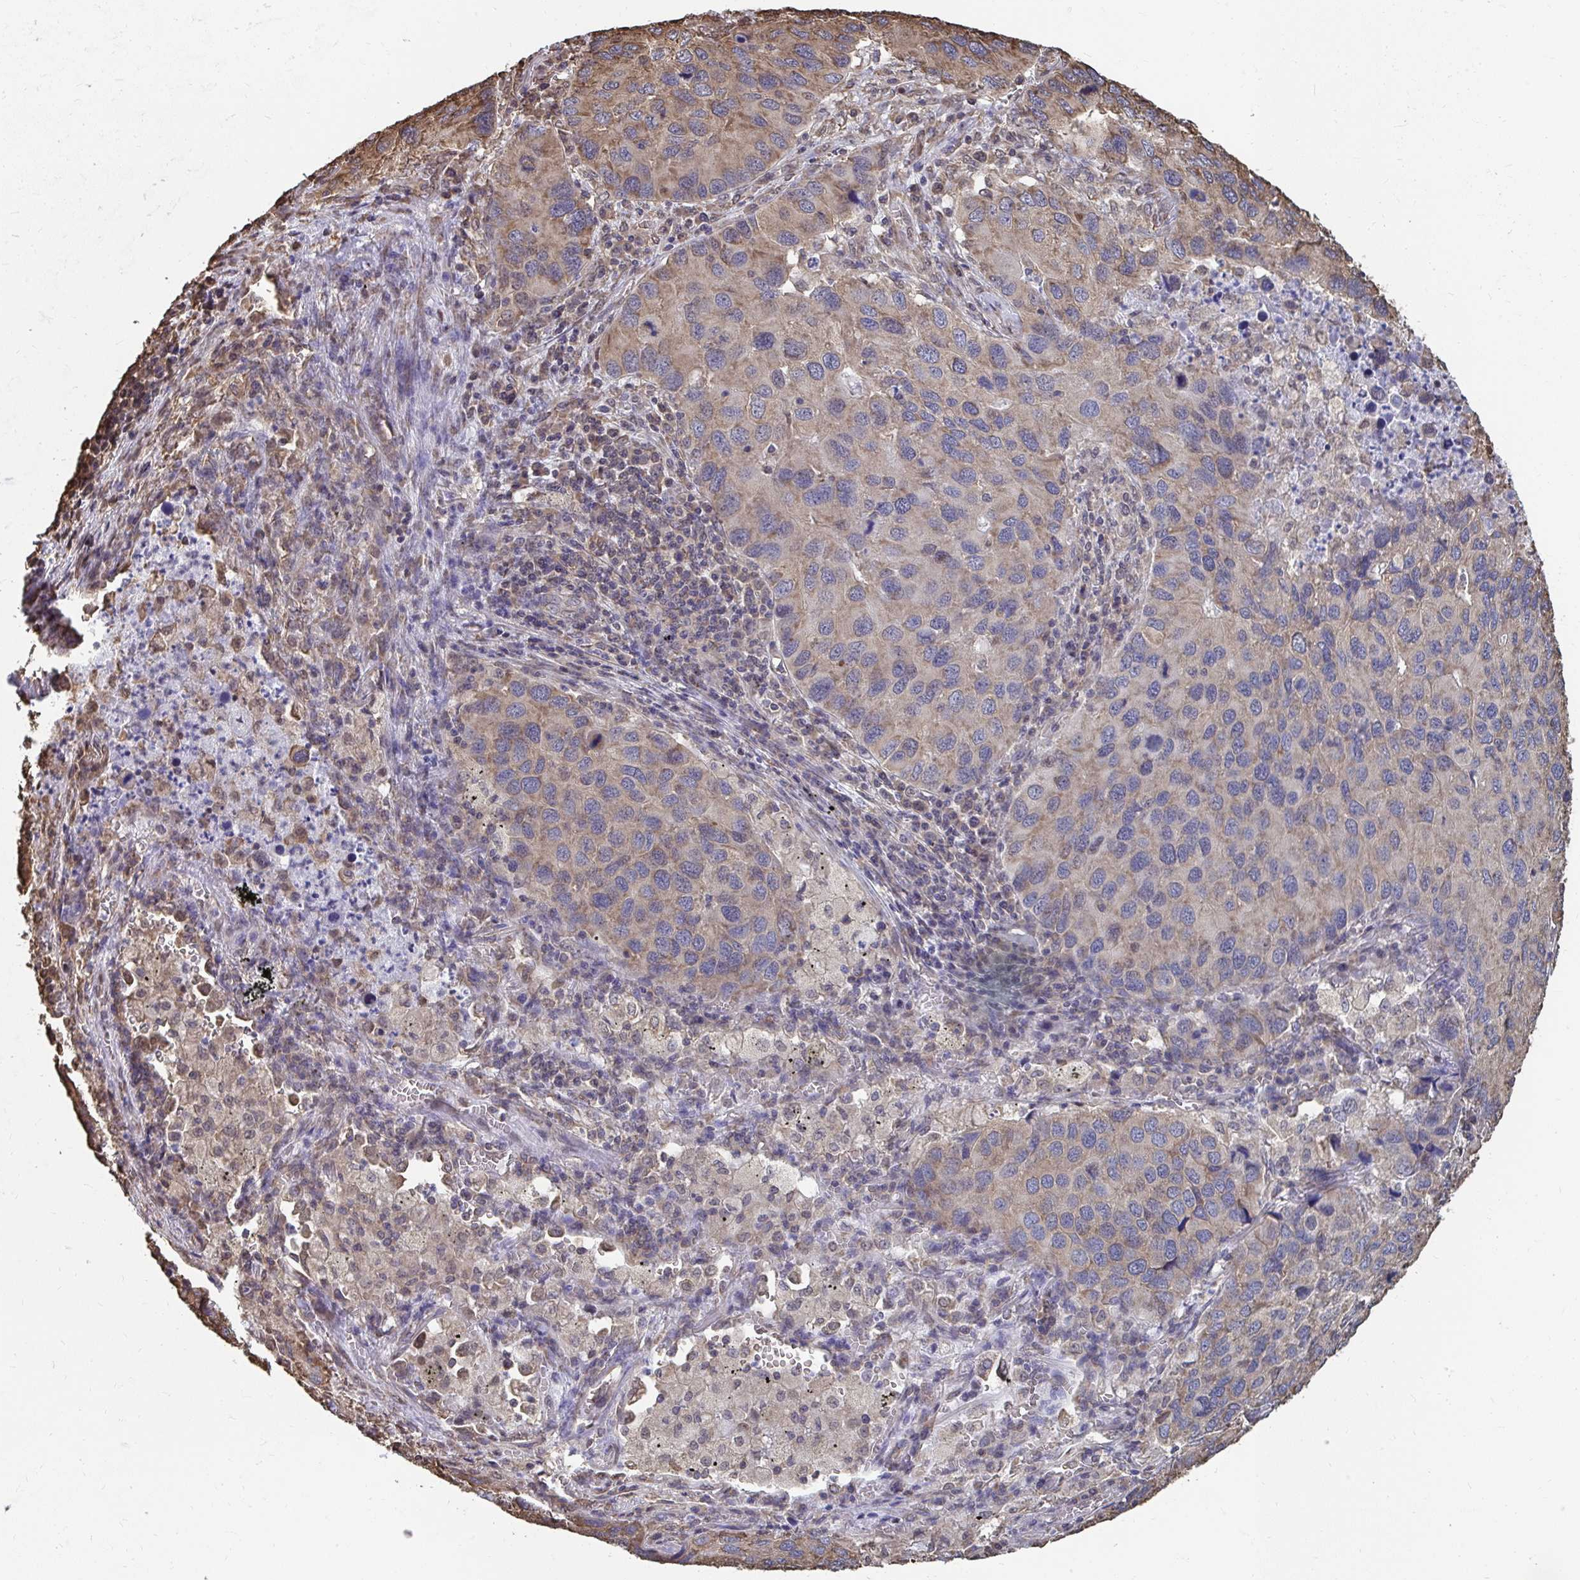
{"staining": {"intensity": "weak", "quantity": "<25%", "location": "cytoplasmic/membranous"}, "tissue": "lung cancer", "cell_type": "Tumor cells", "image_type": "cancer", "snomed": [{"axis": "morphology", "description": "Aneuploidy"}, {"axis": "morphology", "description": "Adenocarcinoma, NOS"}, {"axis": "topography", "description": "Lymph node"}, {"axis": "topography", "description": "Lung"}], "caption": "Lung cancer (adenocarcinoma) was stained to show a protein in brown. There is no significant staining in tumor cells.", "gene": "SYNCRIP", "patient": {"sex": "female", "age": 74}}